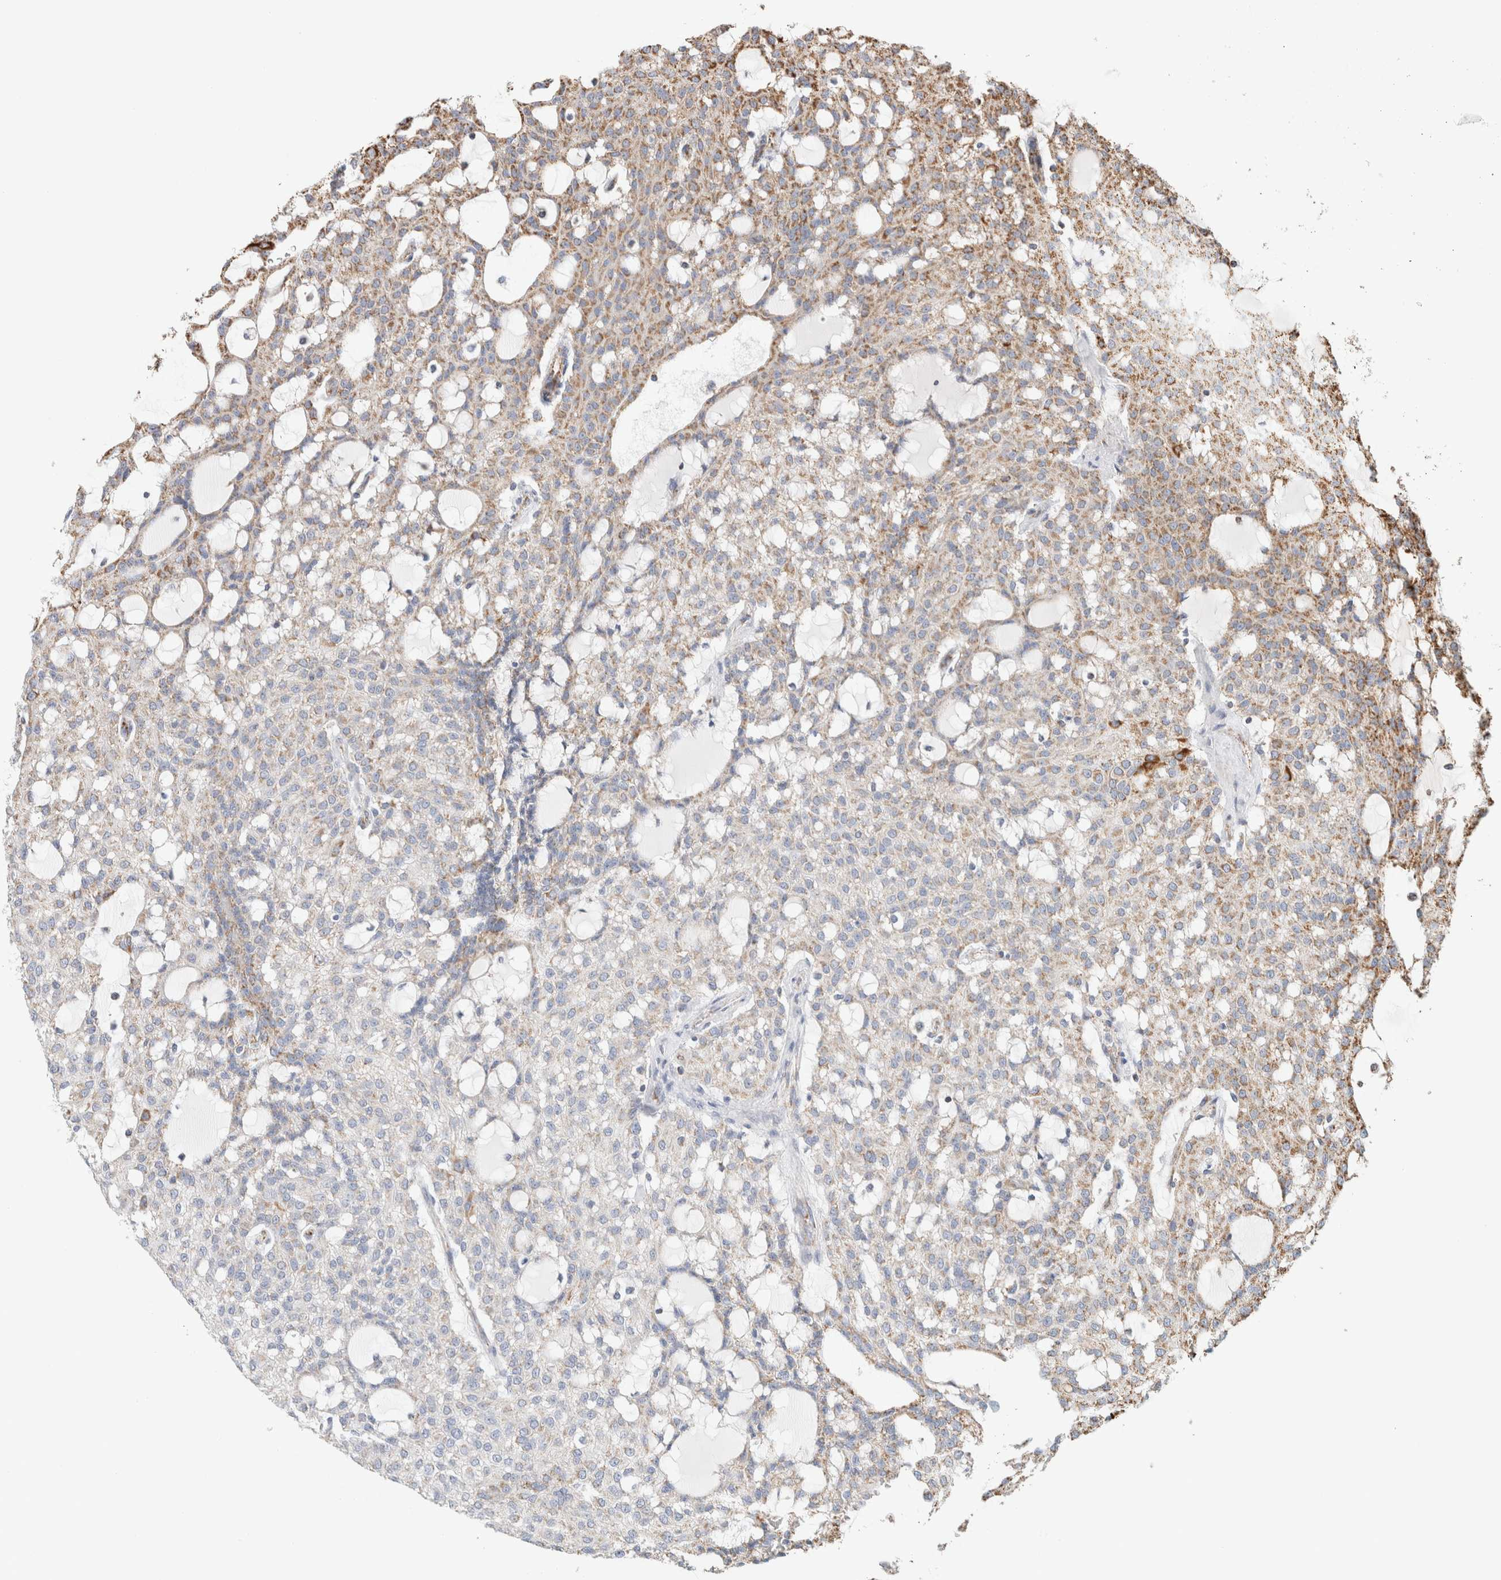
{"staining": {"intensity": "moderate", "quantity": "<25%", "location": "cytoplasmic/membranous"}, "tissue": "renal cancer", "cell_type": "Tumor cells", "image_type": "cancer", "snomed": [{"axis": "morphology", "description": "Adenocarcinoma, NOS"}, {"axis": "topography", "description": "Kidney"}], "caption": "Immunohistochemical staining of renal cancer reveals low levels of moderate cytoplasmic/membranous protein expression in about <25% of tumor cells.", "gene": "C1QBP", "patient": {"sex": "male", "age": 63}}